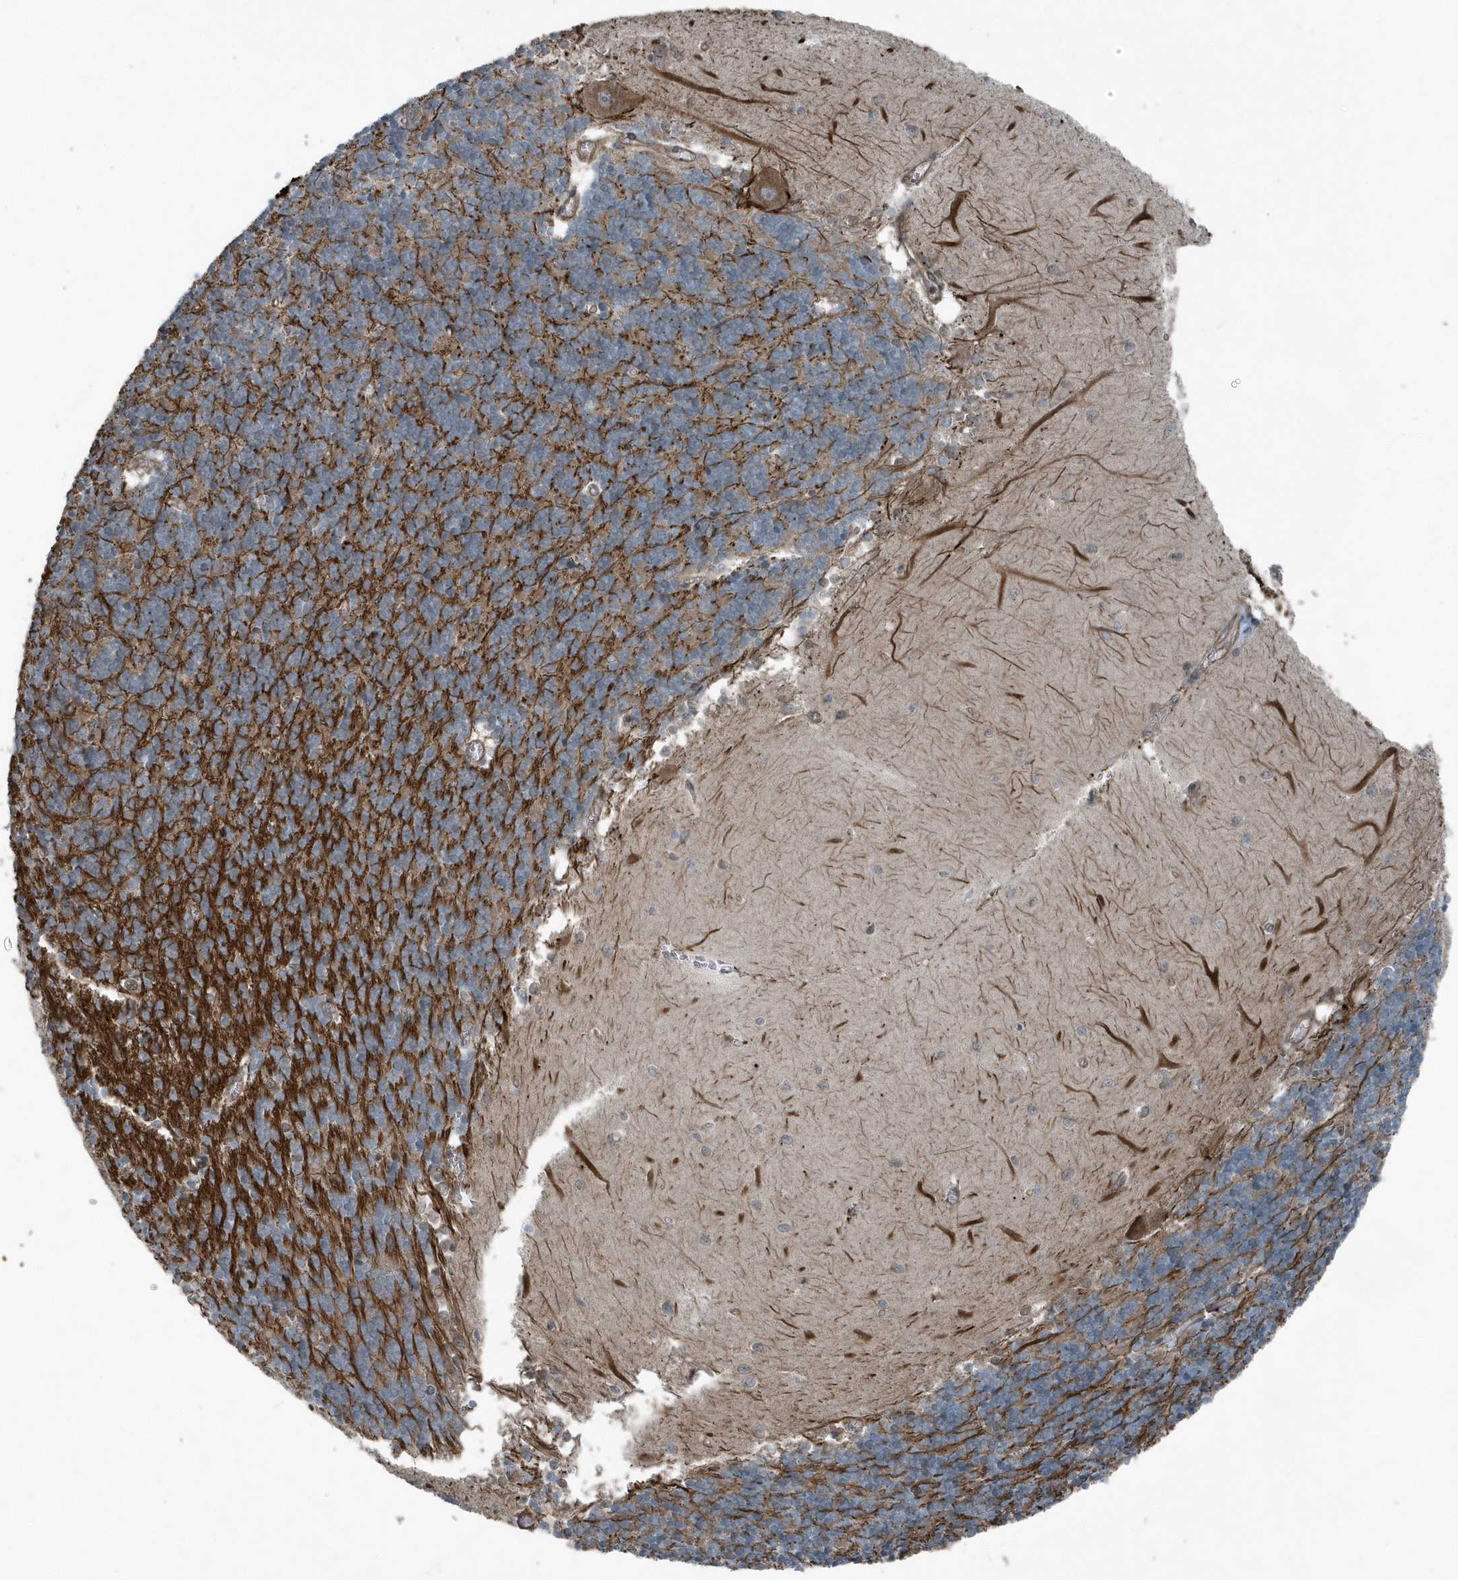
{"staining": {"intensity": "moderate", "quantity": ">75%", "location": "cytoplasmic/membranous"}, "tissue": "cerebellum", "cell_type": "Cells in granular layer", "image_type": "normal", "snomed": [{"axis": "morphology", "description": "Normal tissue, NOS"}, {"axis": "topography", "description": "Cerebellum"}], "caption": "Cerebellum stained with DAB (3,3'-diaminobenzidine) immunohistochemistry (IHC) reveals medium levels of moderate cytoplasmic/membranous positivity in about >75% of cells in granular layer.", "gene": "GCC2", "patient": {"sex": "male", "age": 37}}